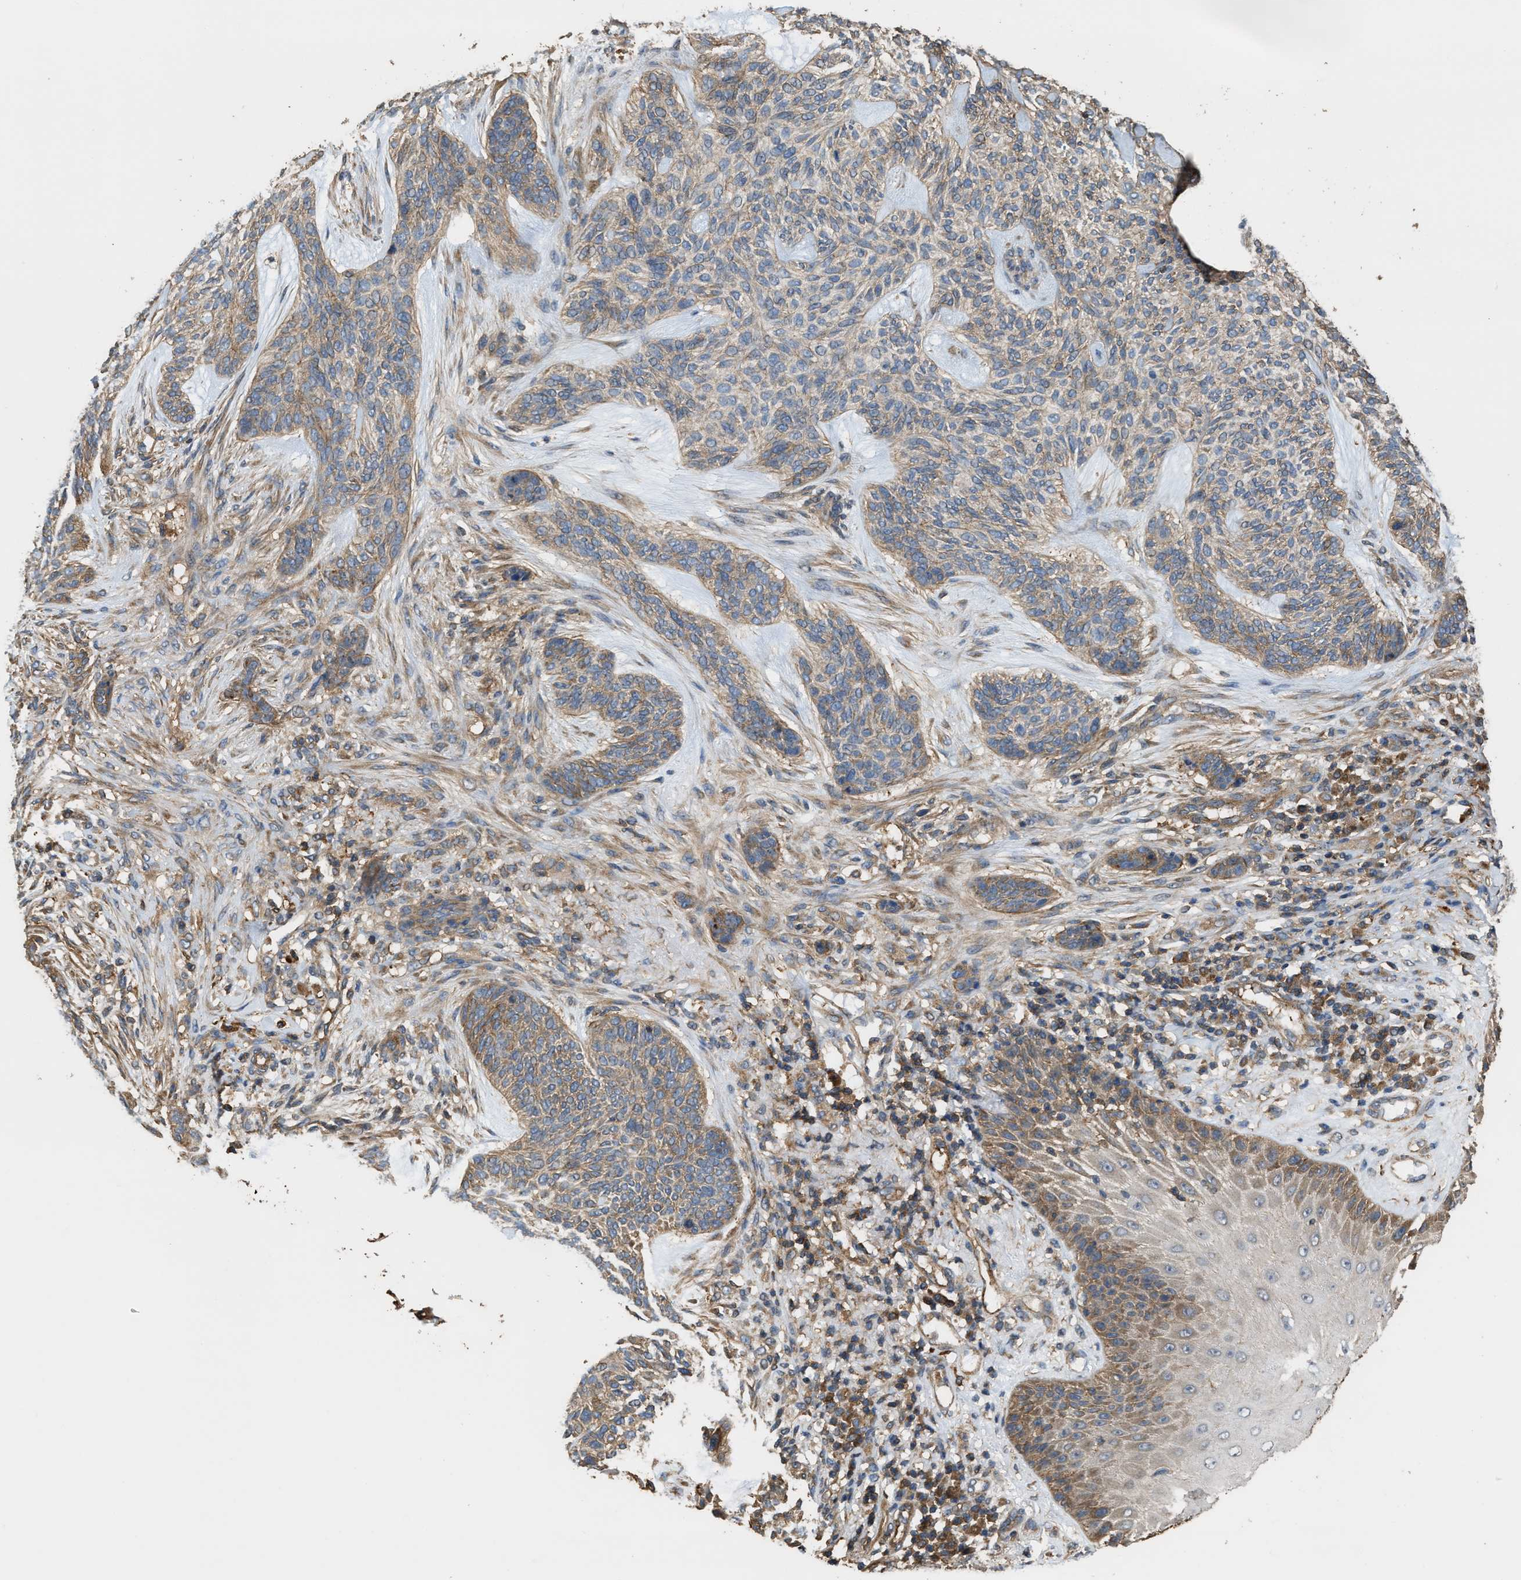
{"staining": {"intensity": "weak", "quantity": ">75%", "location": "cytoplasmic/membranous"}, "tissue": "skin cancer", "cell_type": "Tumor cells", "image_type": "cancer", "snomed": [{"axis": "morphology", "description": "Basal cell carcinoma"}, {"axis": "topography", "description": "Skin"}], "caption": "This micrograph reveals immunohistochemistry staining of human basal cell carcinoma (skin), with low weak cytoplasmic/membranous positivity in approximately >75% of tumor cells.", "gene": "ATIC", "patient": {"sex": "male", "age": 55}}